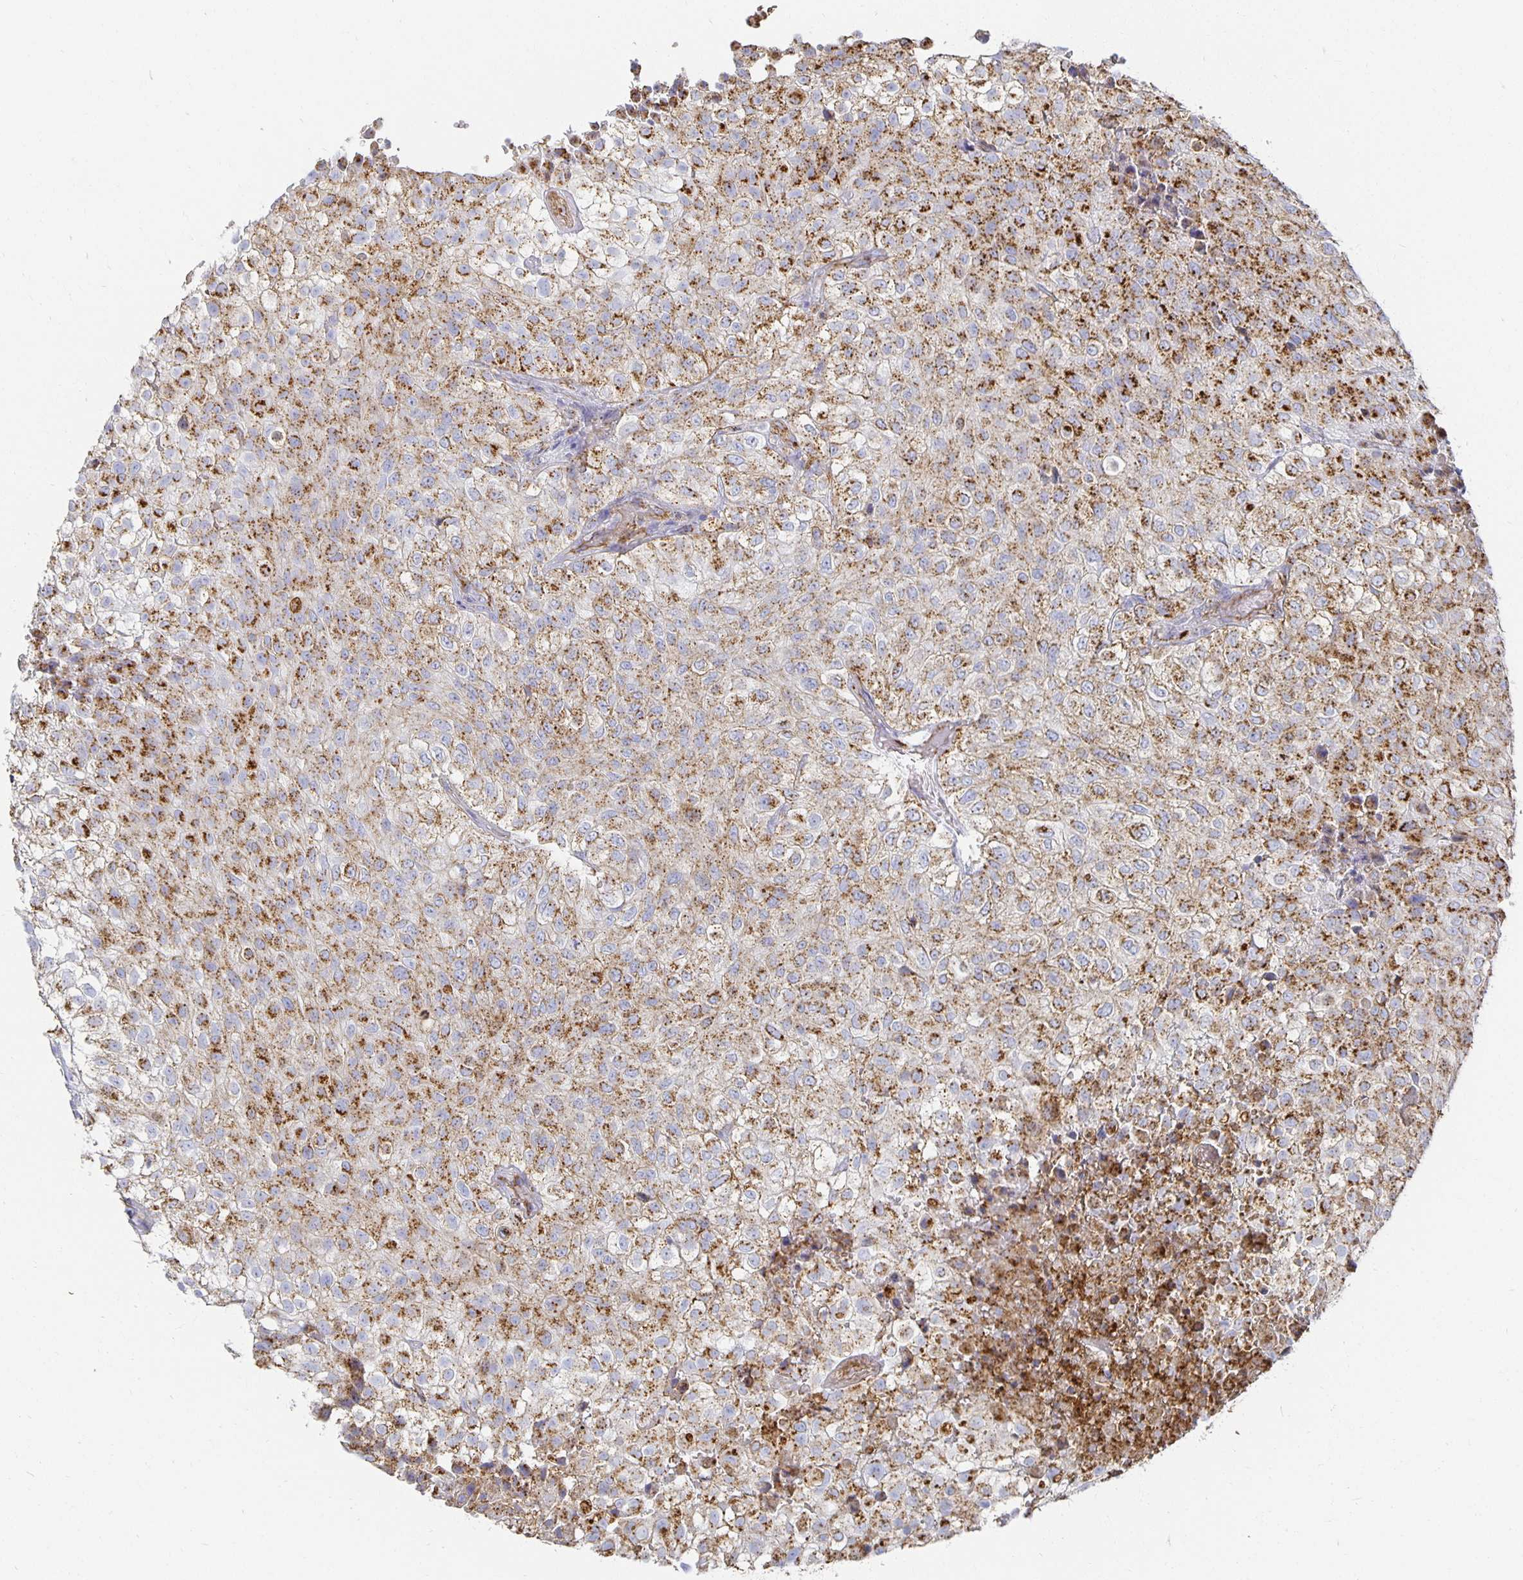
{"staining": {"intensity": "moderate", "quantity": ">75%", "location": "cytoplasmic/membranous"}, "tissue": "urothelial cancer", "cell_type": "Tumor cells", "image_type": "cancer", "snomed": [{"axis": "morphology", "description": "Urothelial carcinoma, High grade"}, {"axis": "topography", "description": "Urinary bladder"}], "caption": "Immunohistochemical staining of human urothelial cancer displays moderate cytoplasmic/membranous protein staining in approximately >75% of tumor cells.", "gene": "TAAR1", "patient": {"sex": "male", "age": 56}}